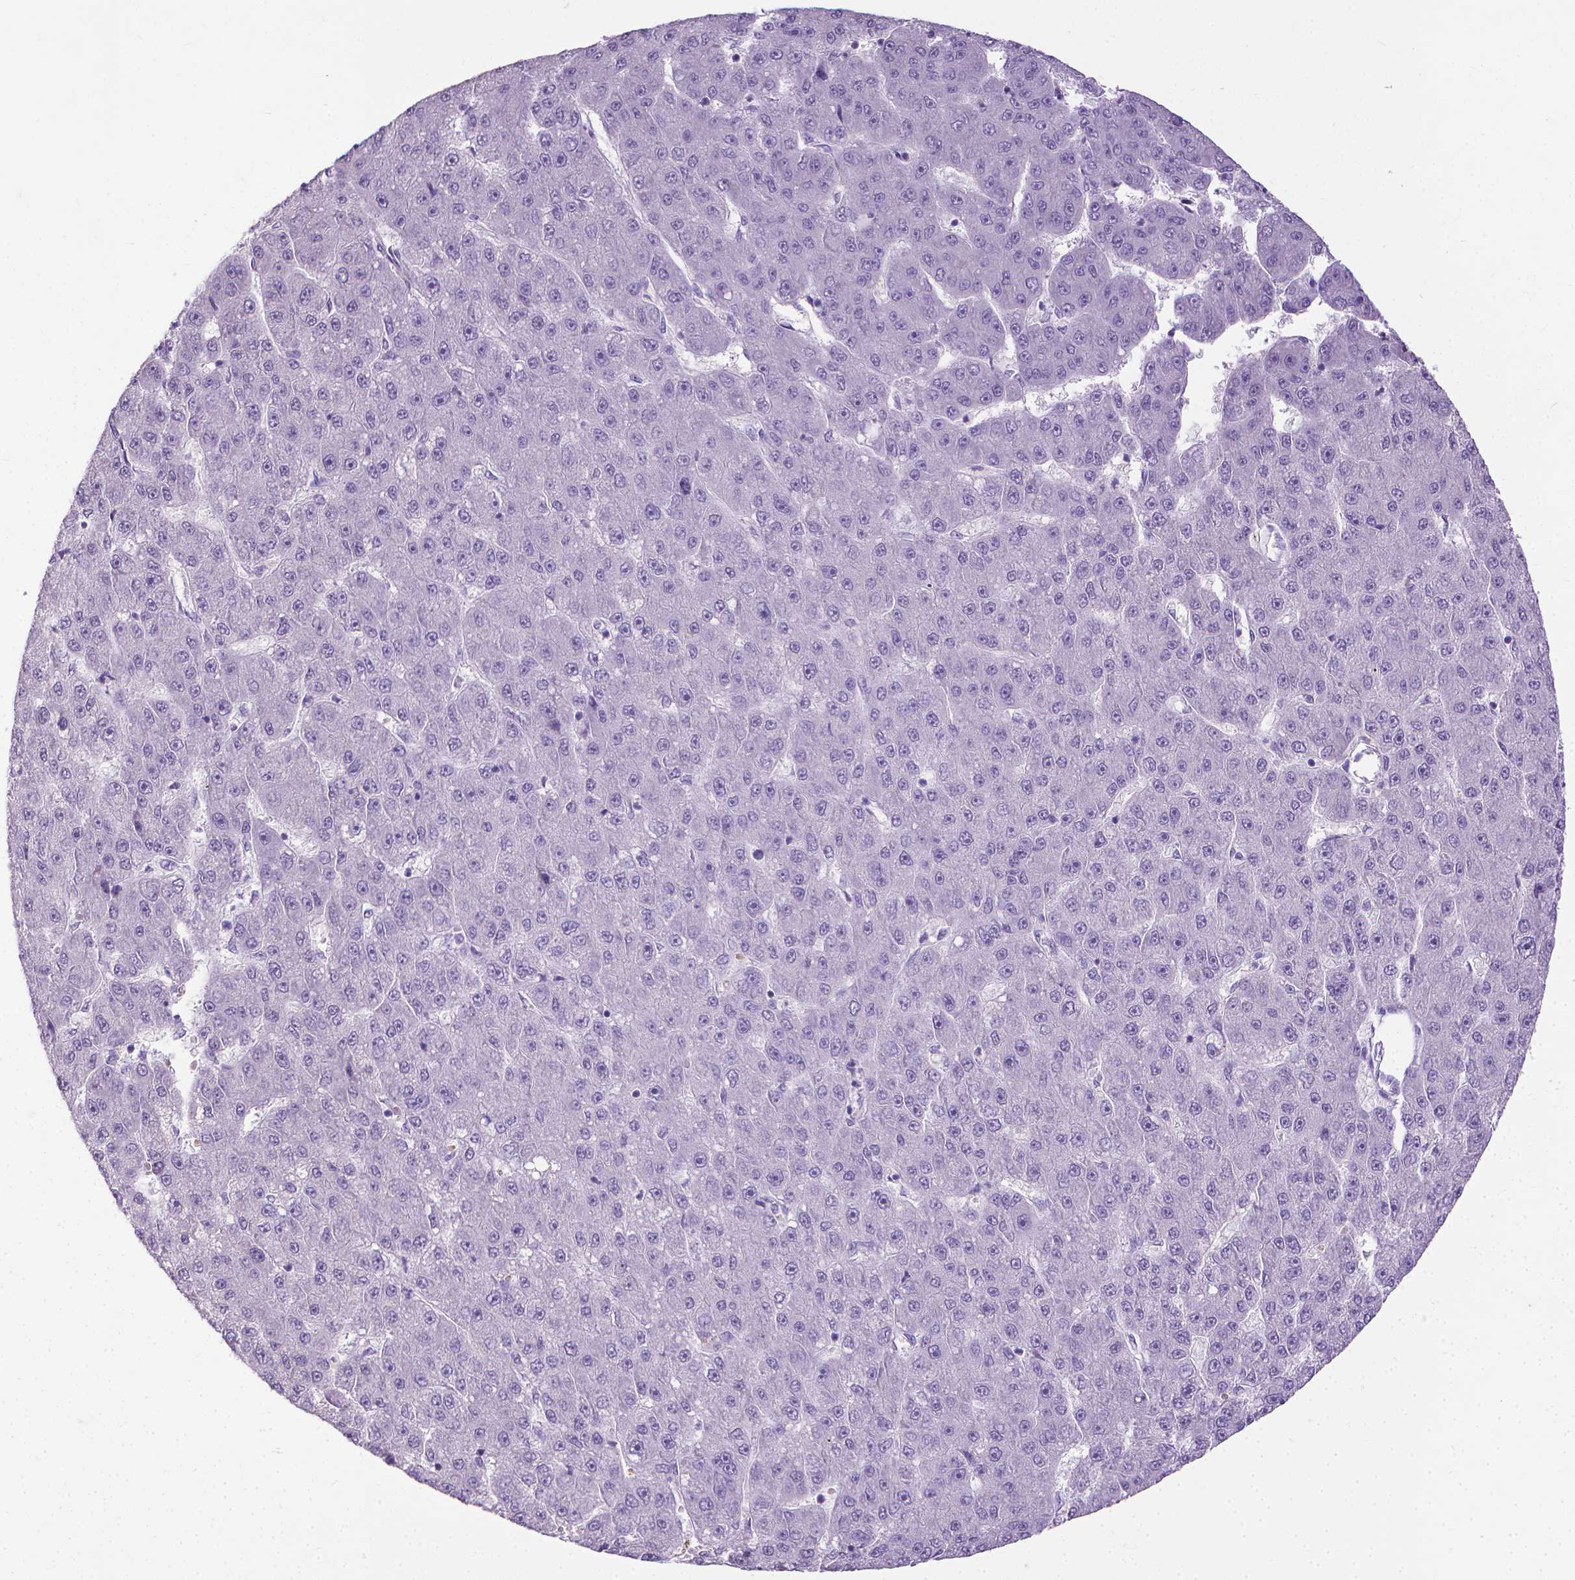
{"staining": {"intensity": "negative", "quantity": "none", "location": "none"}, "tissue": "liver cancer", "cell_type": "Tumor cells", "image_type": "cancer", "snomed": [{"axis": "morphology", "description": "Carcinoma, Hepatocellular, NOS"}, {"axis": "topography", "description": "Liver"}], "caption": "Immunohistochemistry (IHC) image of neoplastic tissue: liver cancer (hepatocellular carcinoma) stained with DAB (3,3'-diaminobenzidine) demonstrates no significant protein positivity in tumor cells.", "gene": "KRT5", "patient": {"sex": "male", "age": 67}}